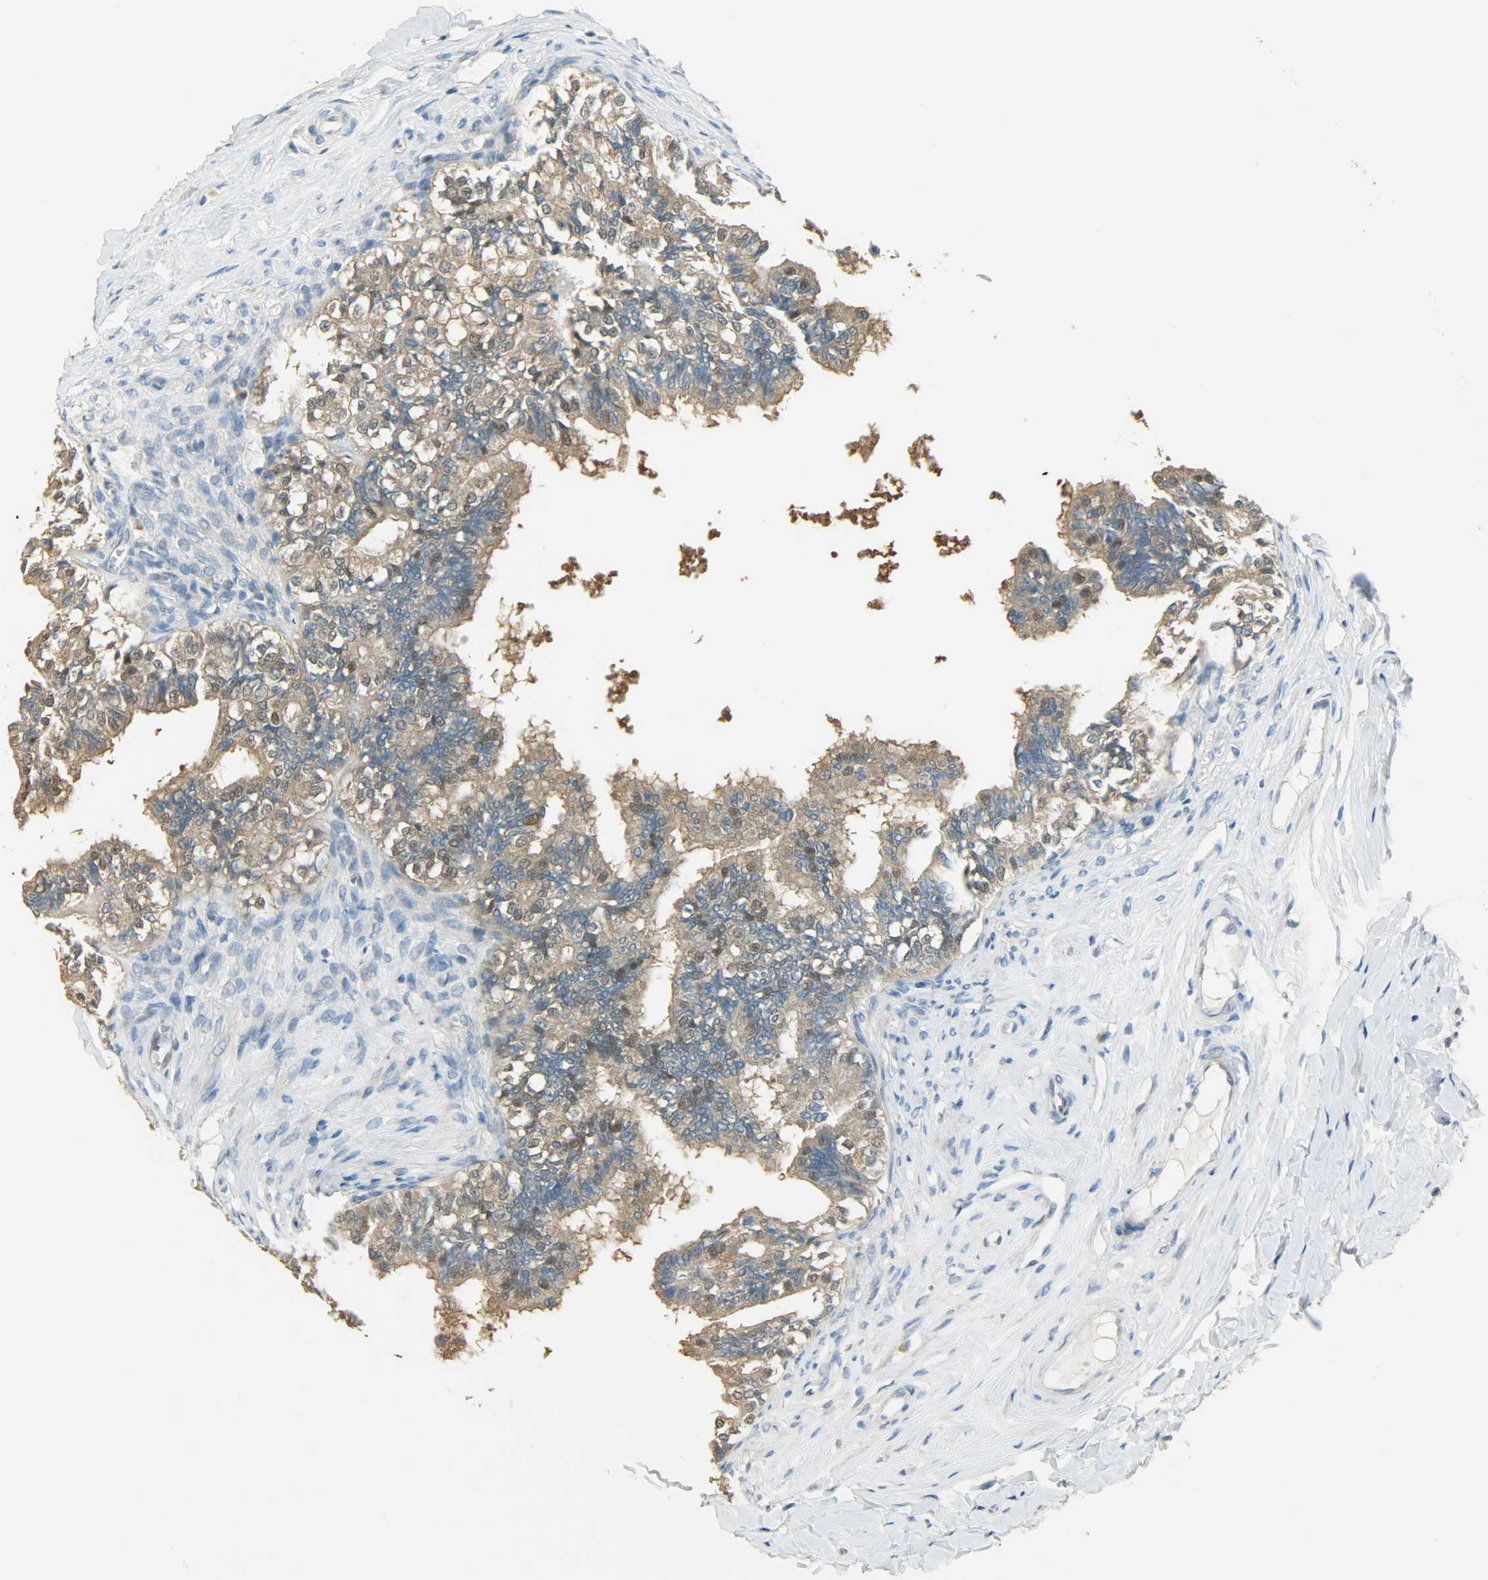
{"staining": {"intensity": "moderate", "quantity": ">75%", "location": "cytoplasmic/membranous,nuclear"}, "tissue": "epididymis", "cell_type": "Glandular cells", "image_type": "normal", "snomed": [{"axis": "morphology", "description": "Normal tissue, NOS"}, {"axis": "topography", "description": "Soft tissue"}, {"axis": "topography", "description": "Epididymis"}], "caption": "DAB (3,3'-diaminobenzidine) immunohistochemical staining of unremarkable epididymis reveals moderate cytoplasmic/membranous,nuclear protein expression in approximately >75% of glandular cells.", "gene": "PRMT5", "patient": {"sex": "male", "age": 26}}